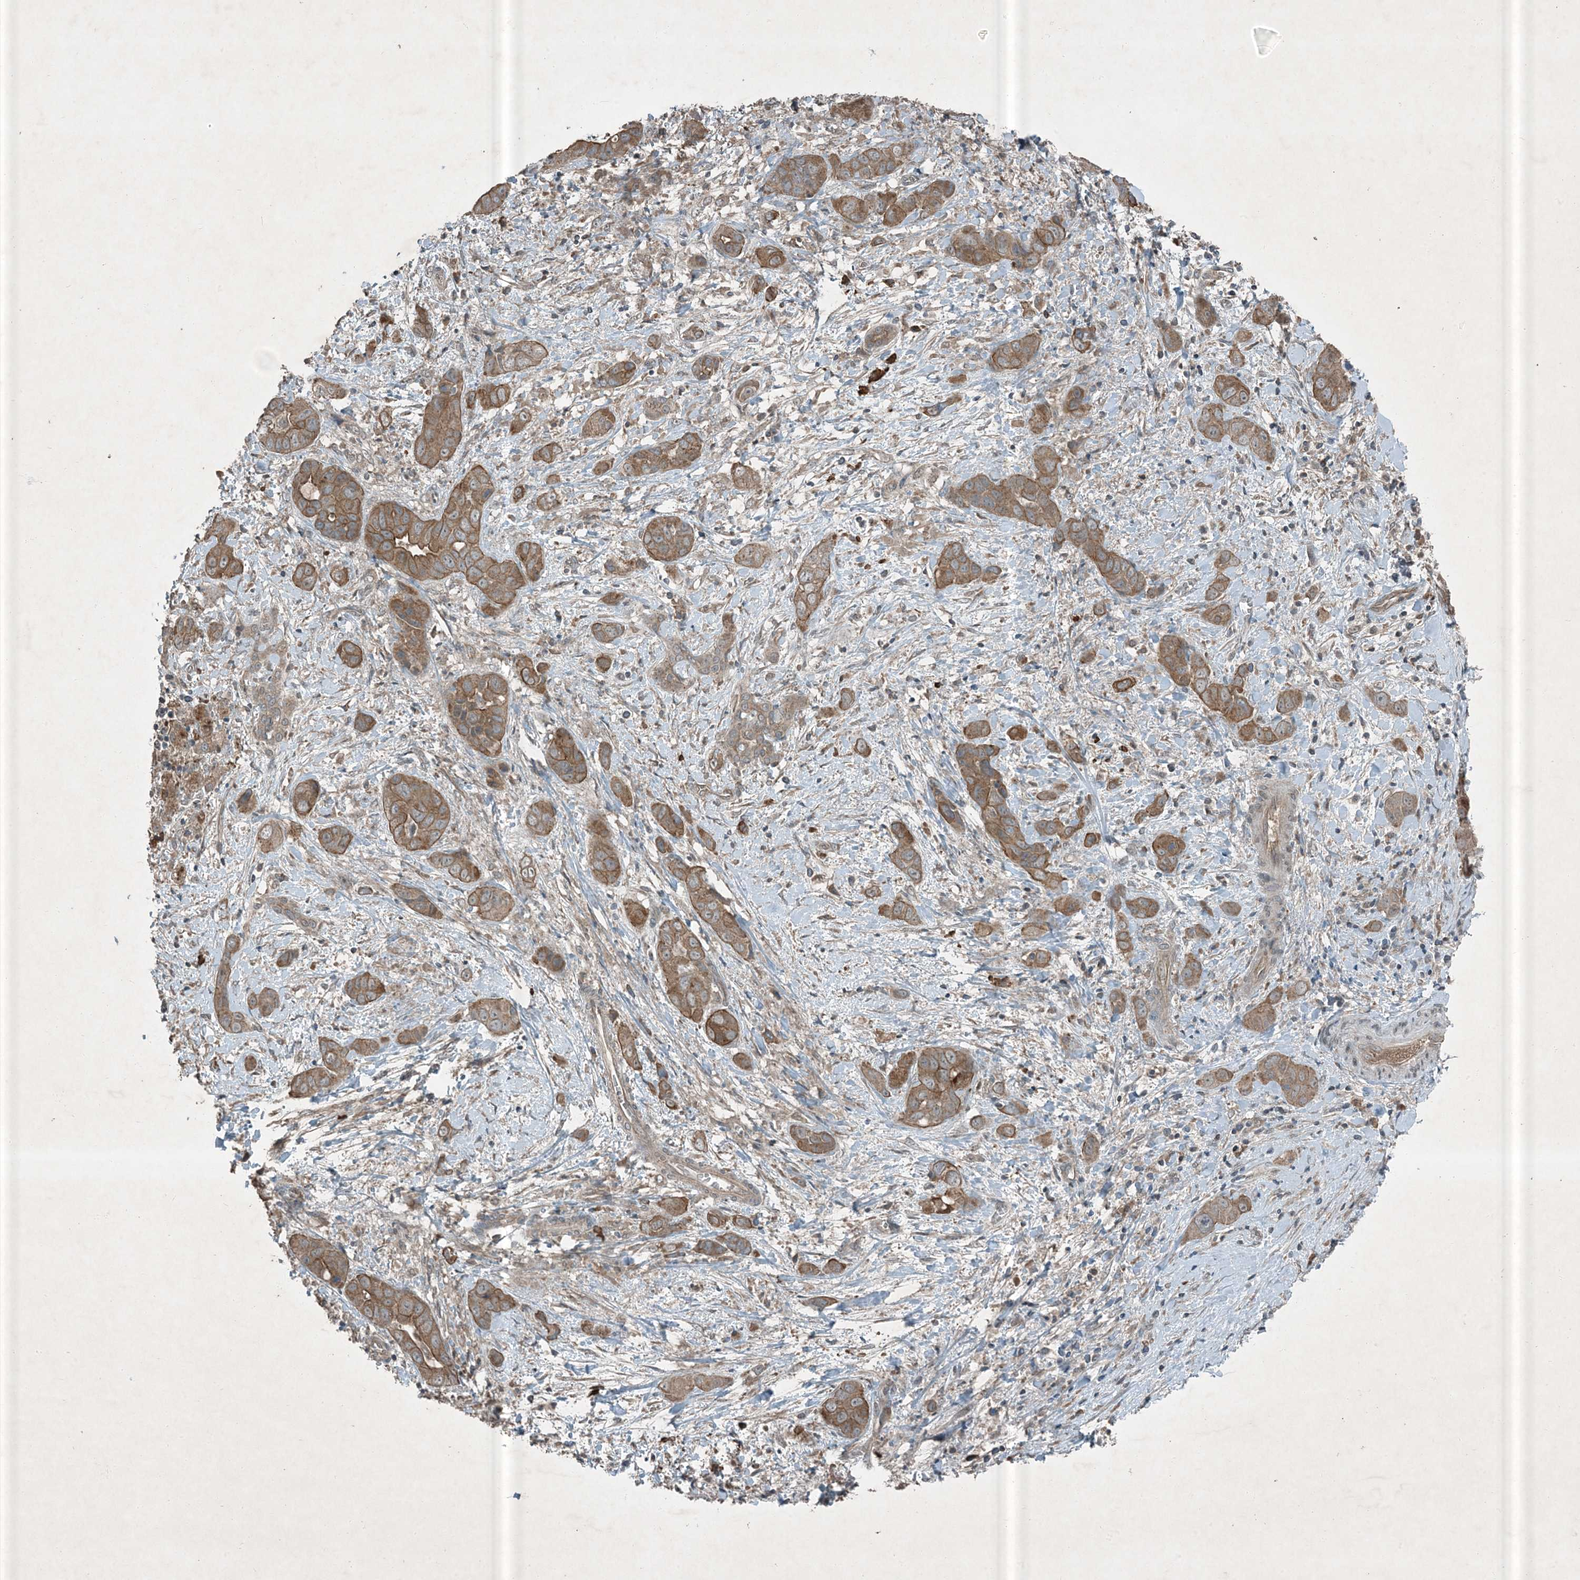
{"staining": {"intensity": "moderate", "quantity": ">75%", "location": "cytoplasmic/membranous"}, "tissue": "liver cancer", "cell_type": "Tumor cells", "image_type": "cancer", "snomed": [{"axis": "morphology", "description": "Cholangiocarcinoma"}, {"axis": "topography", "description": "Liver"}], "caption": "Immunohistochemistry (DAB (3,3'-diaminobenzidine)) staining of cholangiocarcinoma (liver) shows moderate cytoplasmic/membranous protein expression in about >75% of tumor cells.", "gene": "MDN1", "patient": {"sex": "female", "age": 52}}